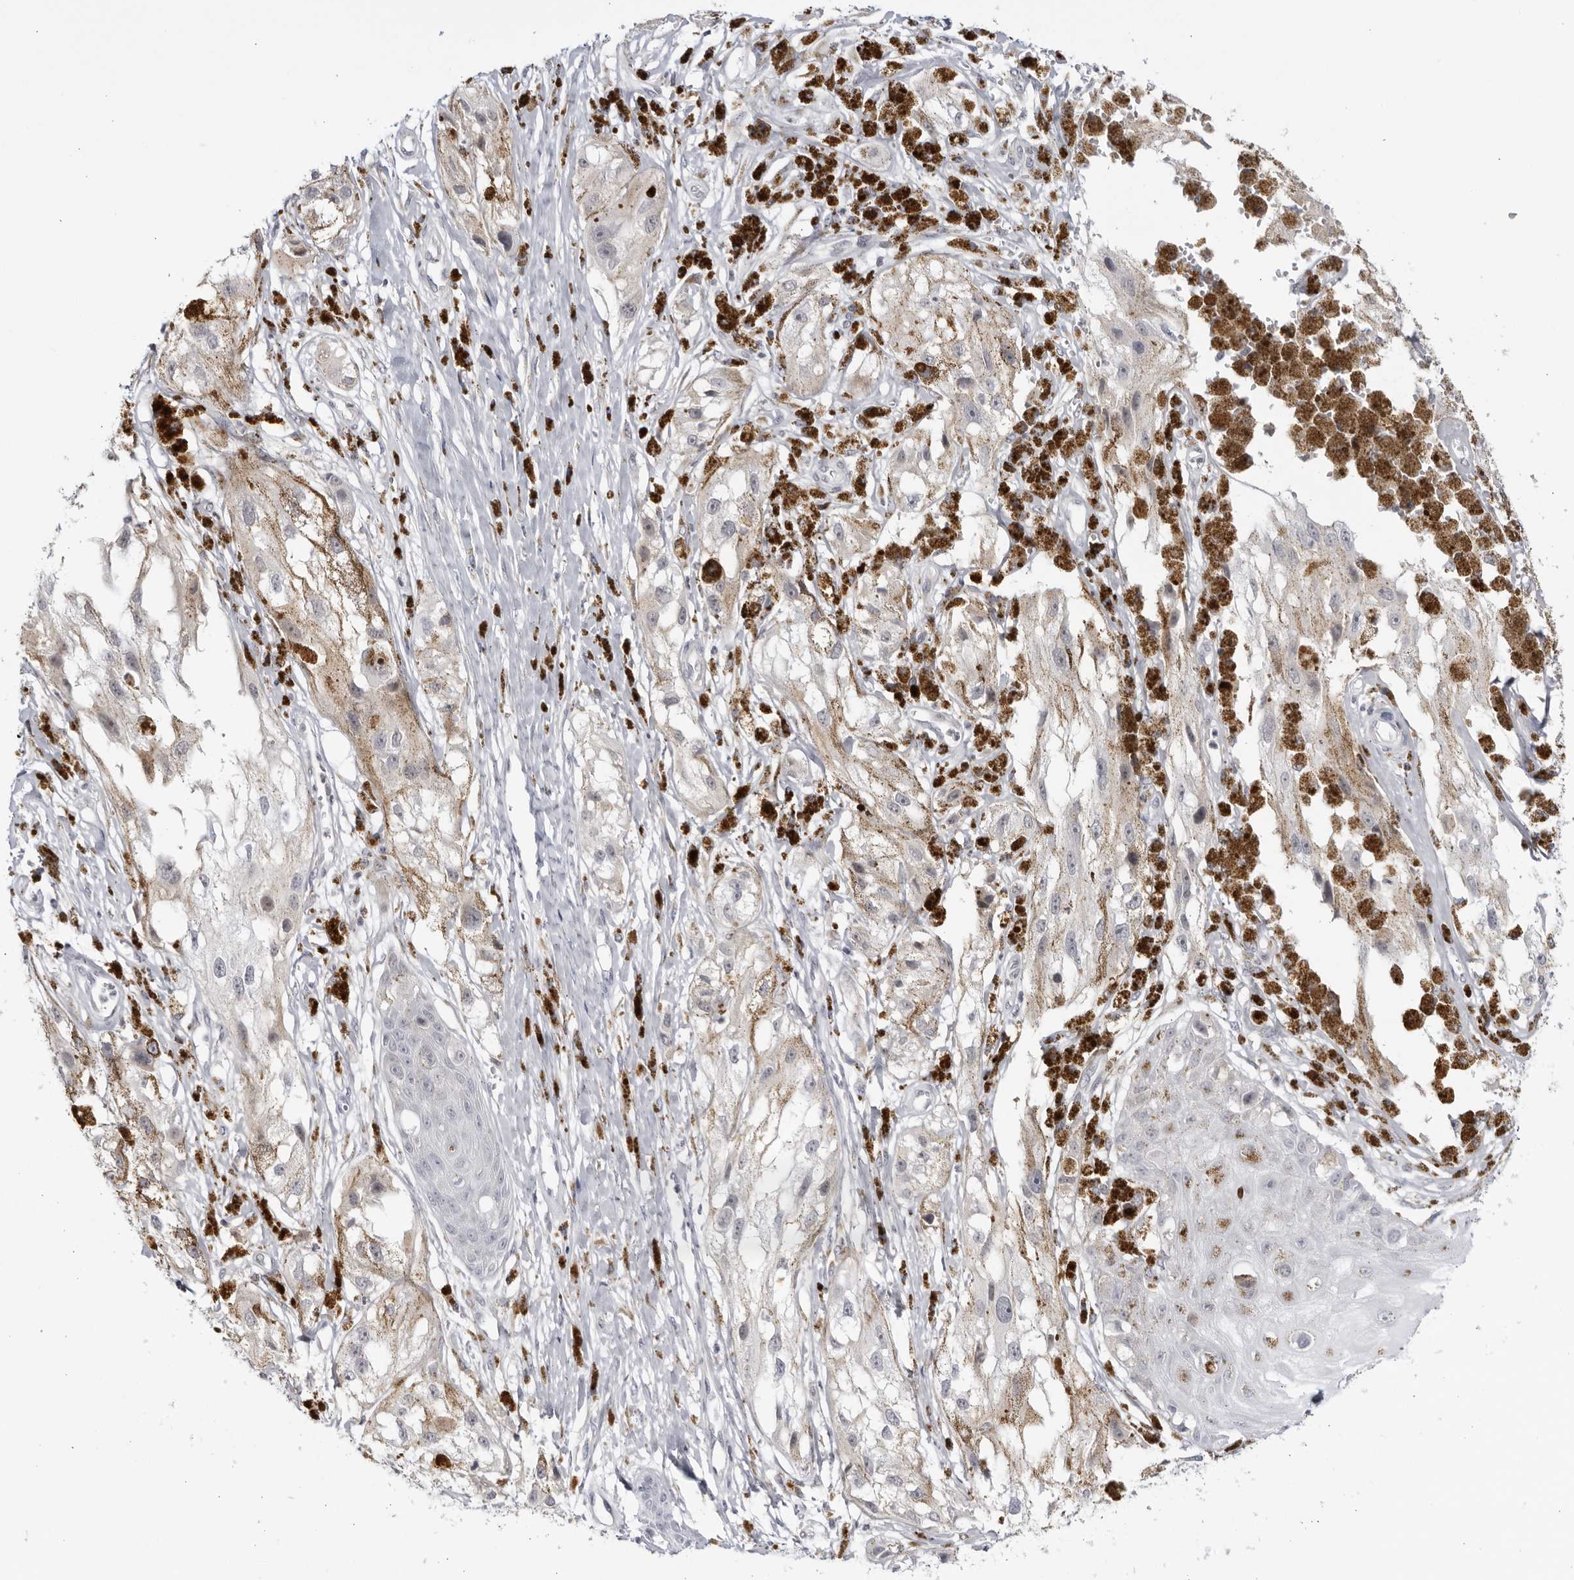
{"staining": {"intensity": "negative", "quantity": "none", "location": "none"}, "tissue": "melanoma", "cell_type": "Tumor cells", "image_type": "cancer", "snomed": [{"axis": "morphology", "description": "Malignant melanoma, NOS"}, {"axis": "topography", "description": "Skin"}], "caption": "High magnification brightfield microscopy of malignant melanoma stained with DAB (brown) and counterstained with hematoxylin (blue): tumor cells show no significant expression.", "gene": "CNBD1", "patient": {"sex": "male", "age": 88}}